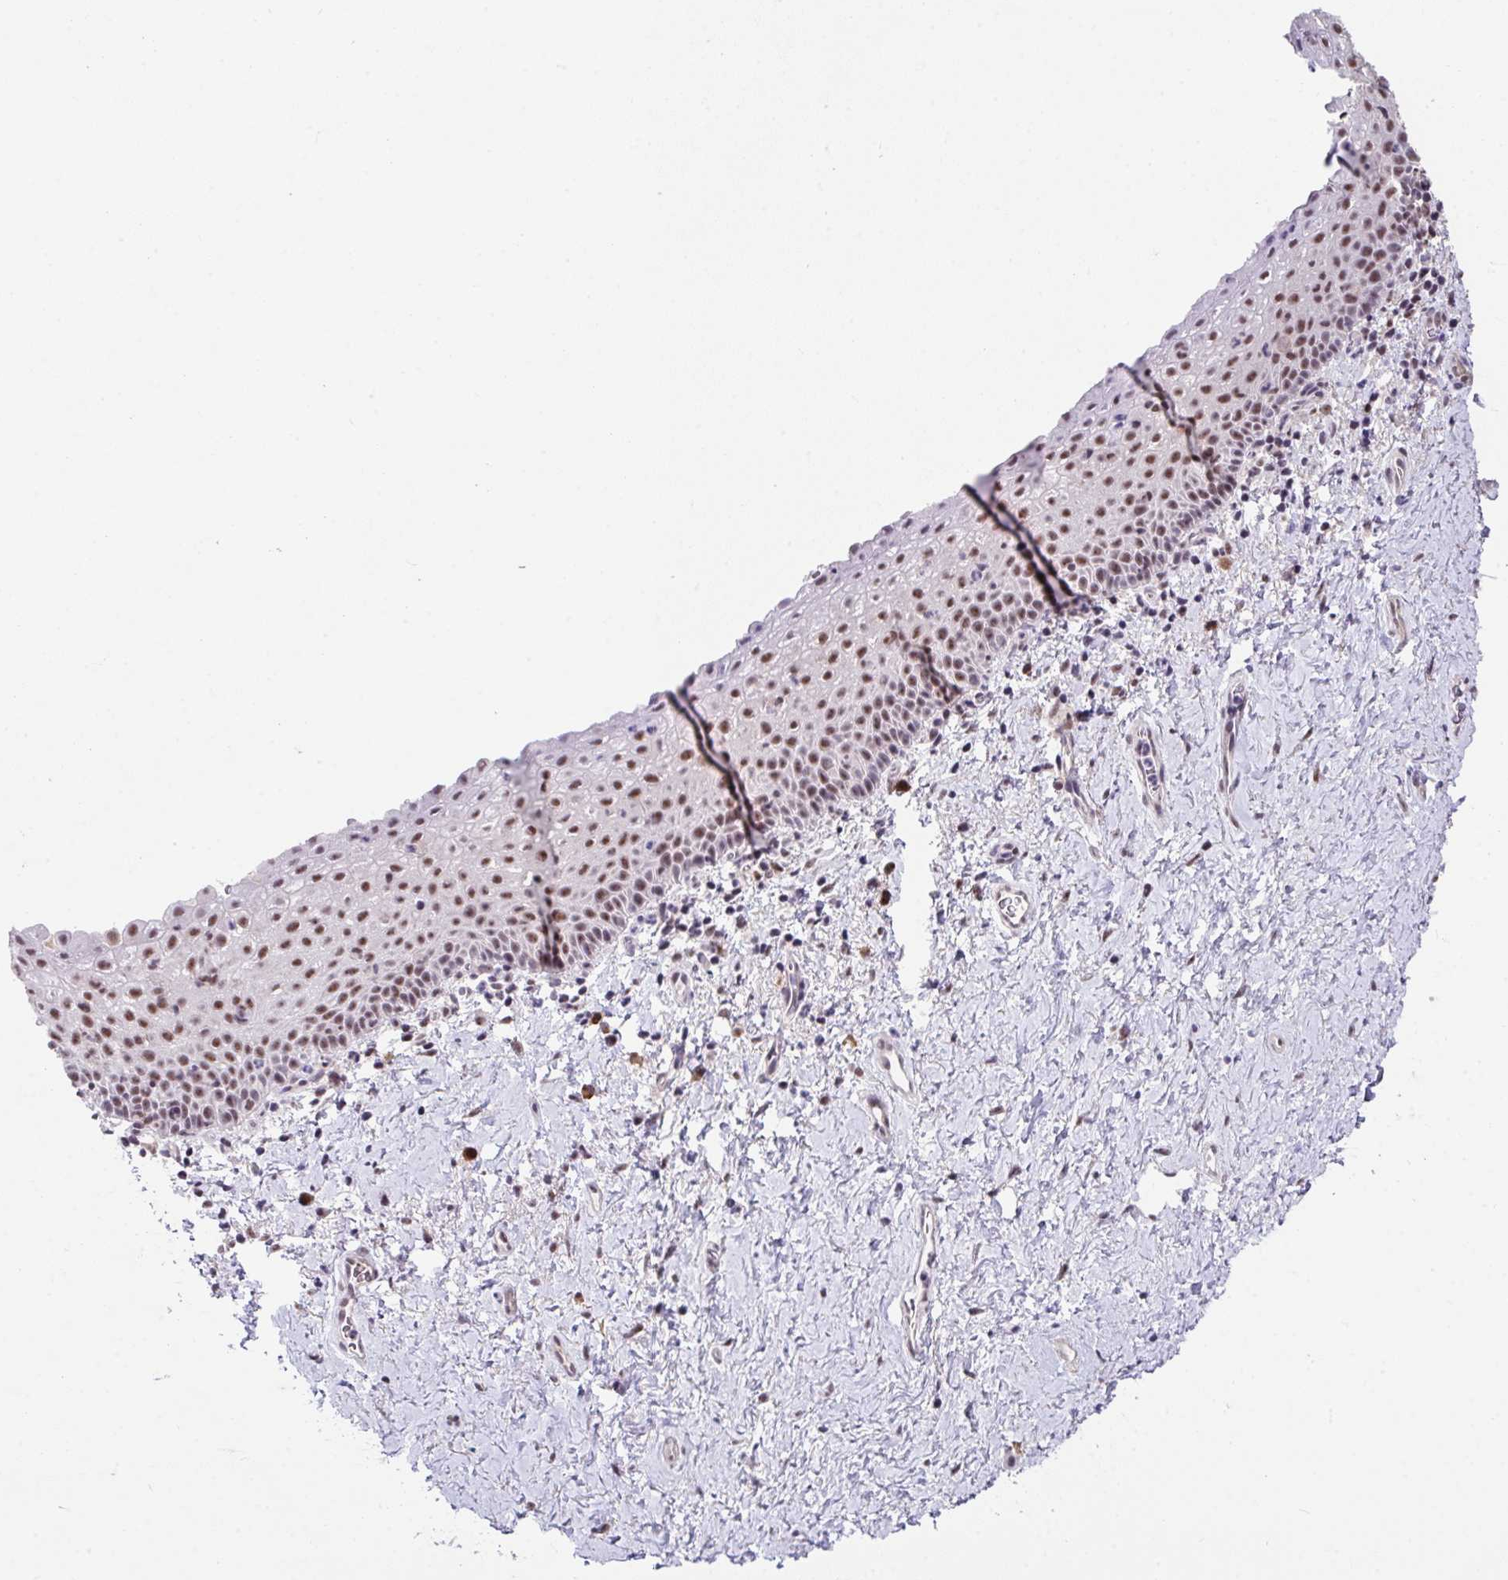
{"staining": {"intensity": "moderate", "quantity": "25%-75%", "location": "nuclear"}, "tissue": "vagina", "cell_type": "Squamous epithelial cells", "image_type": "normal", "snomed": [{"axis": "morphology", "description": "Normal tissue, NOS"}, {"axis": "topography", "description": "Vagina"}], "caption": "High-power microscopy captured an immunohistochemistry (IHC) histopathology image of benign vagina, revealing moderate nuclear expression in approximately 25%-75% of squamous epithelial cells.", "gene": "RBBP6", "patient": {"sex": "female", "age": 61}}